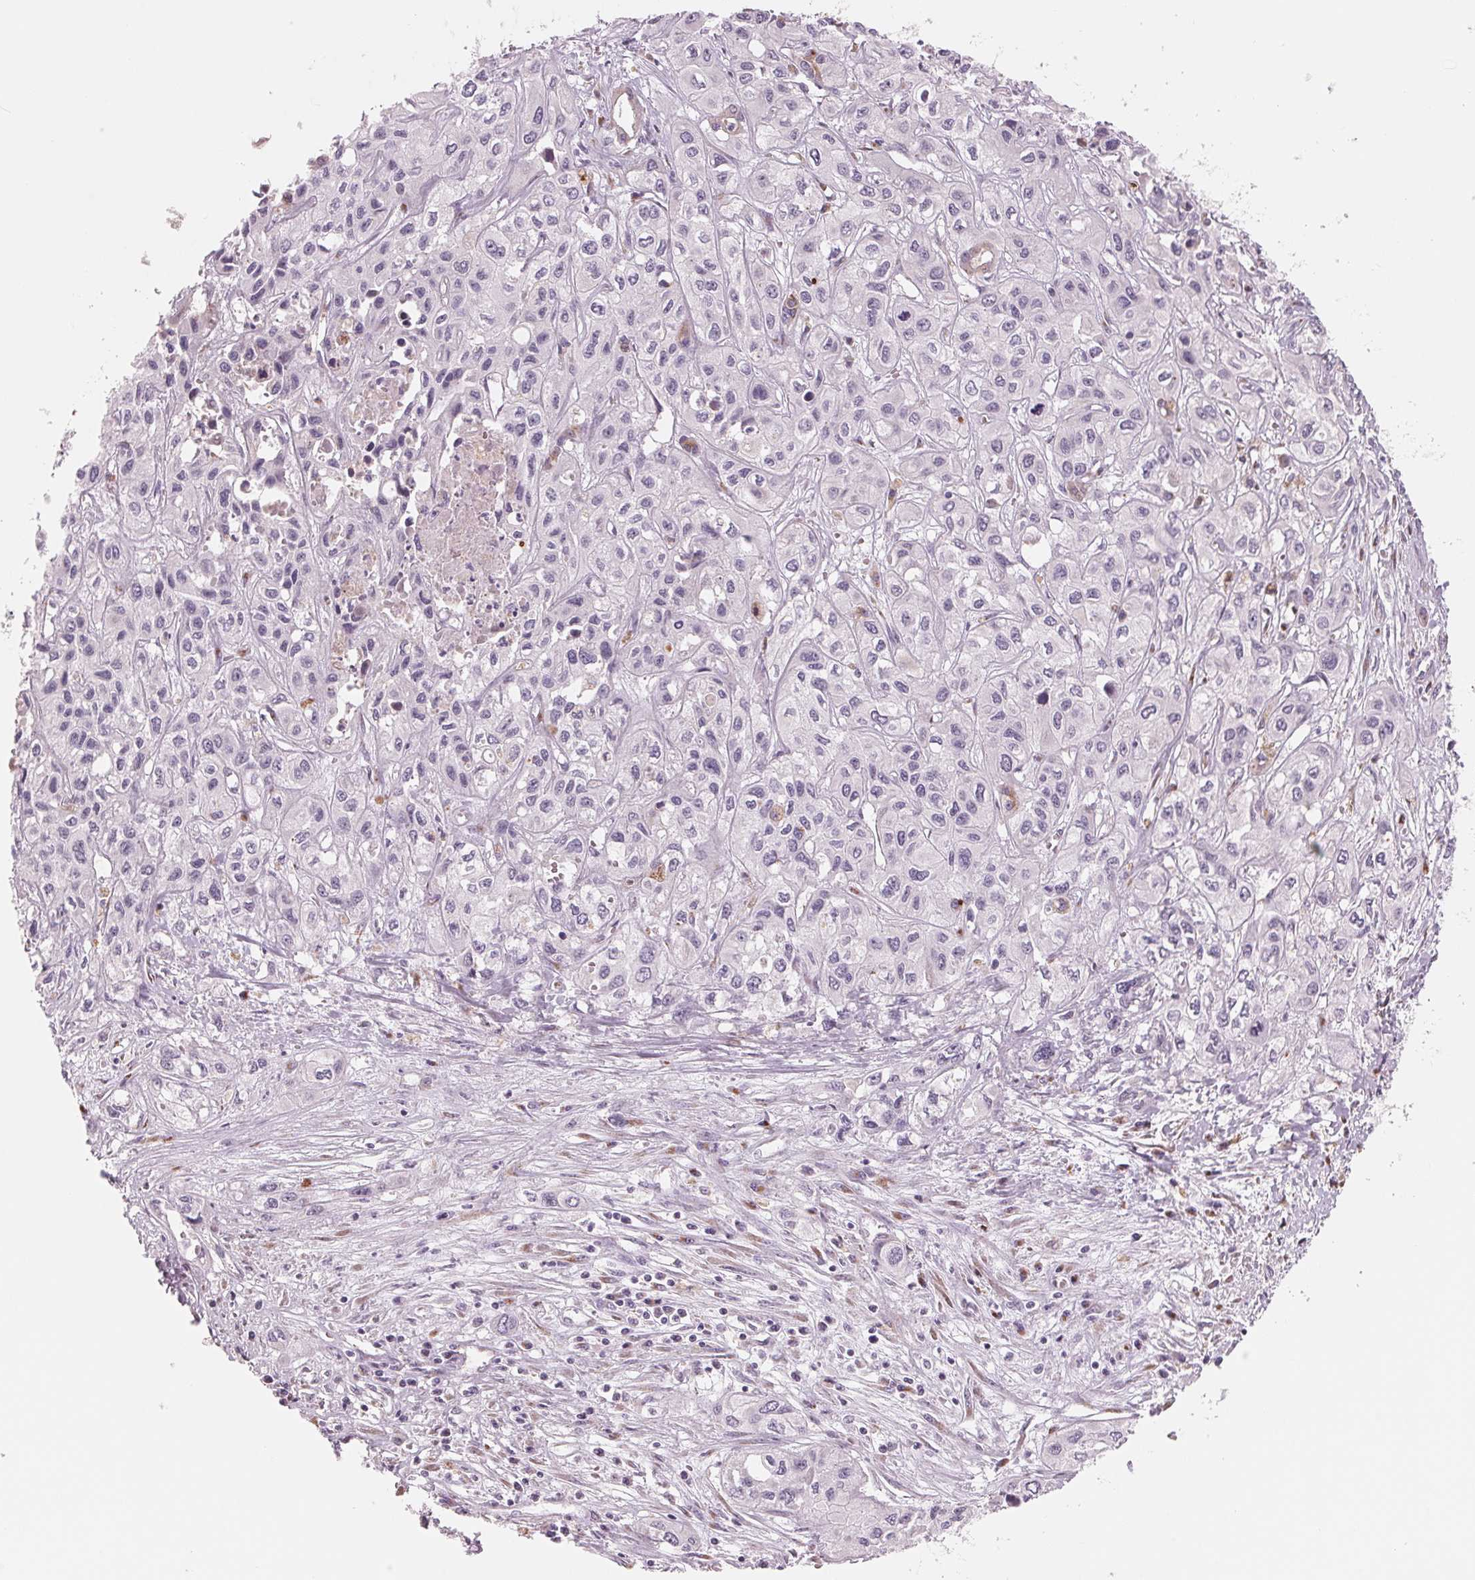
{"staining": {"intensity": "negative", "quantity": "none", "location": "none"}, "tissue": "liver cancer", "cell_type": "Tumor cells", "image_type": "cancer", "snomed": [{"axis": "morphology", "description": "Cholangiocarcinoma"}, {"axis": "topography", "description": "Liver"}], "caption": "This micrograph is of cholangiocarcinoma (liver) stained with IHC to label a protein in brown with the nuclei are counter-stained blue. There is no positivity in tumor cells.", "gene": "IL9R", "patient": {"sex": "female", "age": 66}}